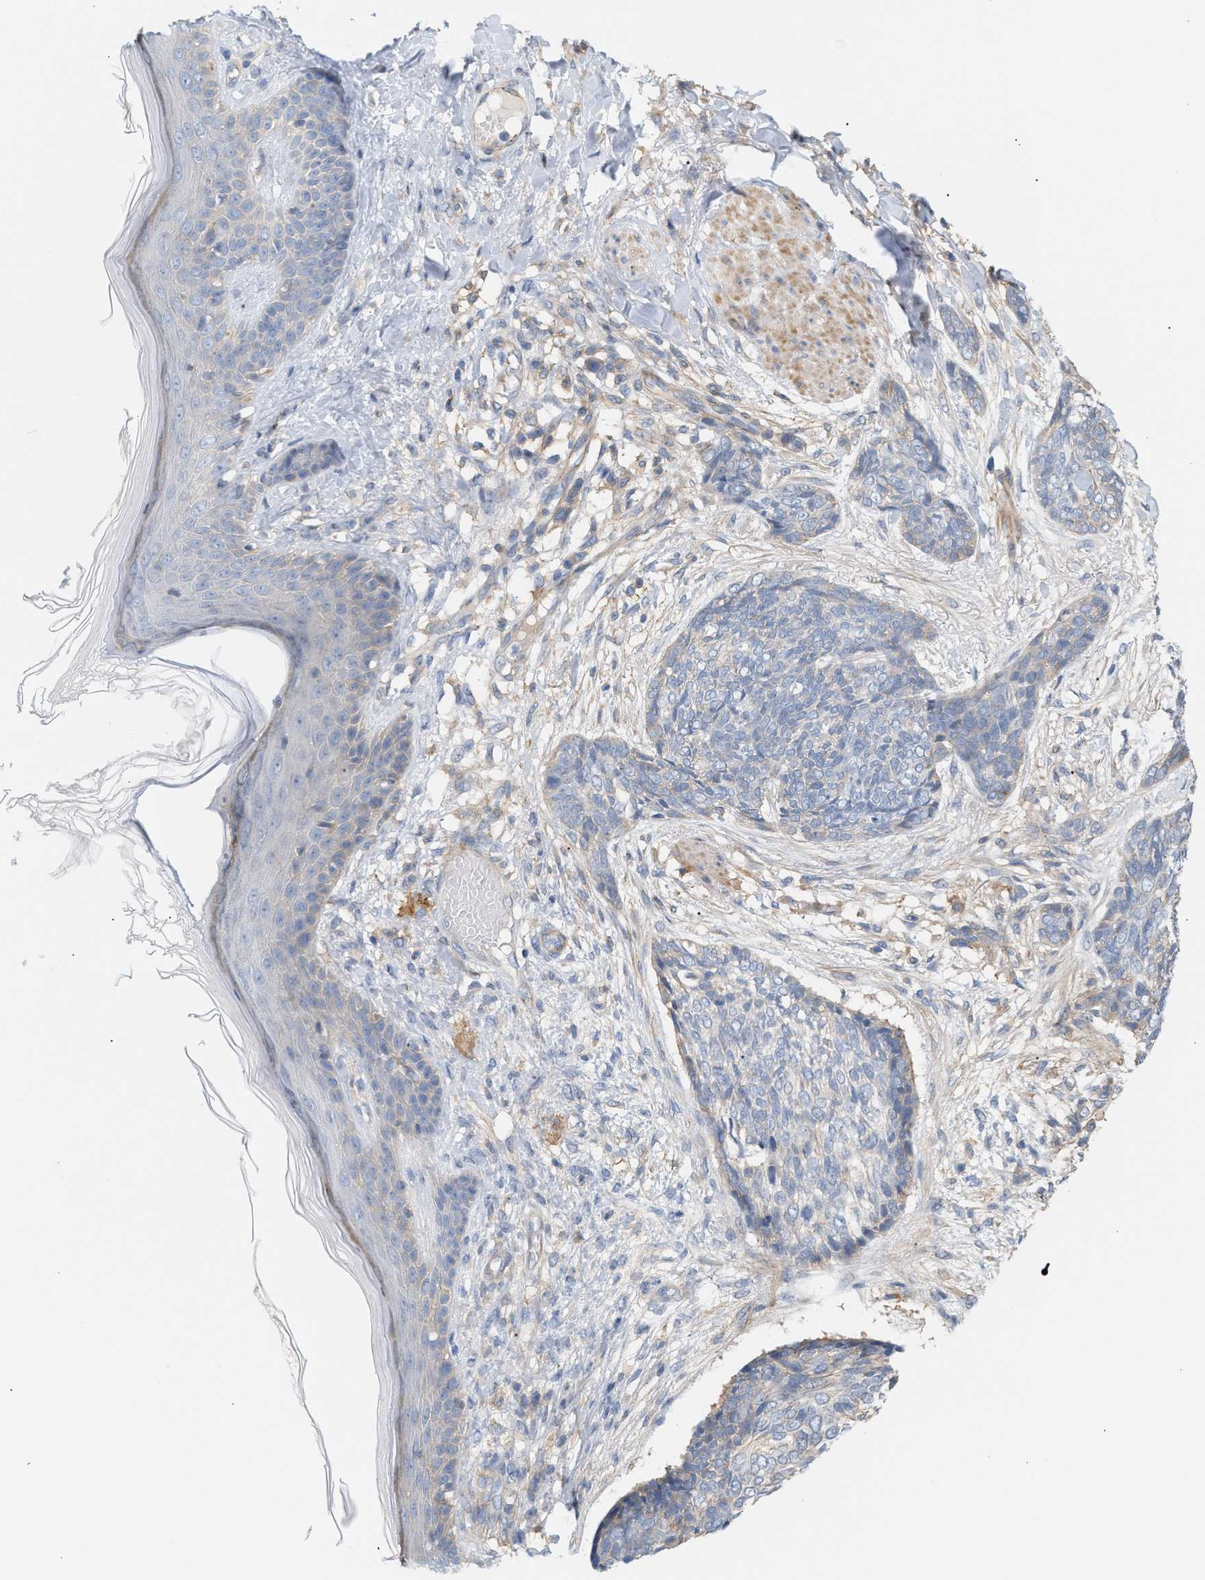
{"staining": {"intensity": "negative", "quantity": "none", "location": "none"}, "tissue": "skin cancer", "cell_type": "Tumor cells", "image_type": "cancer", "snomed": [{"axis": "morphology", "description": "Basal cell carcinoma"}, {"axis": "topography", "description": "Skin"}], "caption": "This is a micrograph of immunohistochemistry (IHC) staining of skin cancer, which shows no expression in tumor cells.", "gene": "LRCH1", "patient": {"sex": "female", "age": 84}}